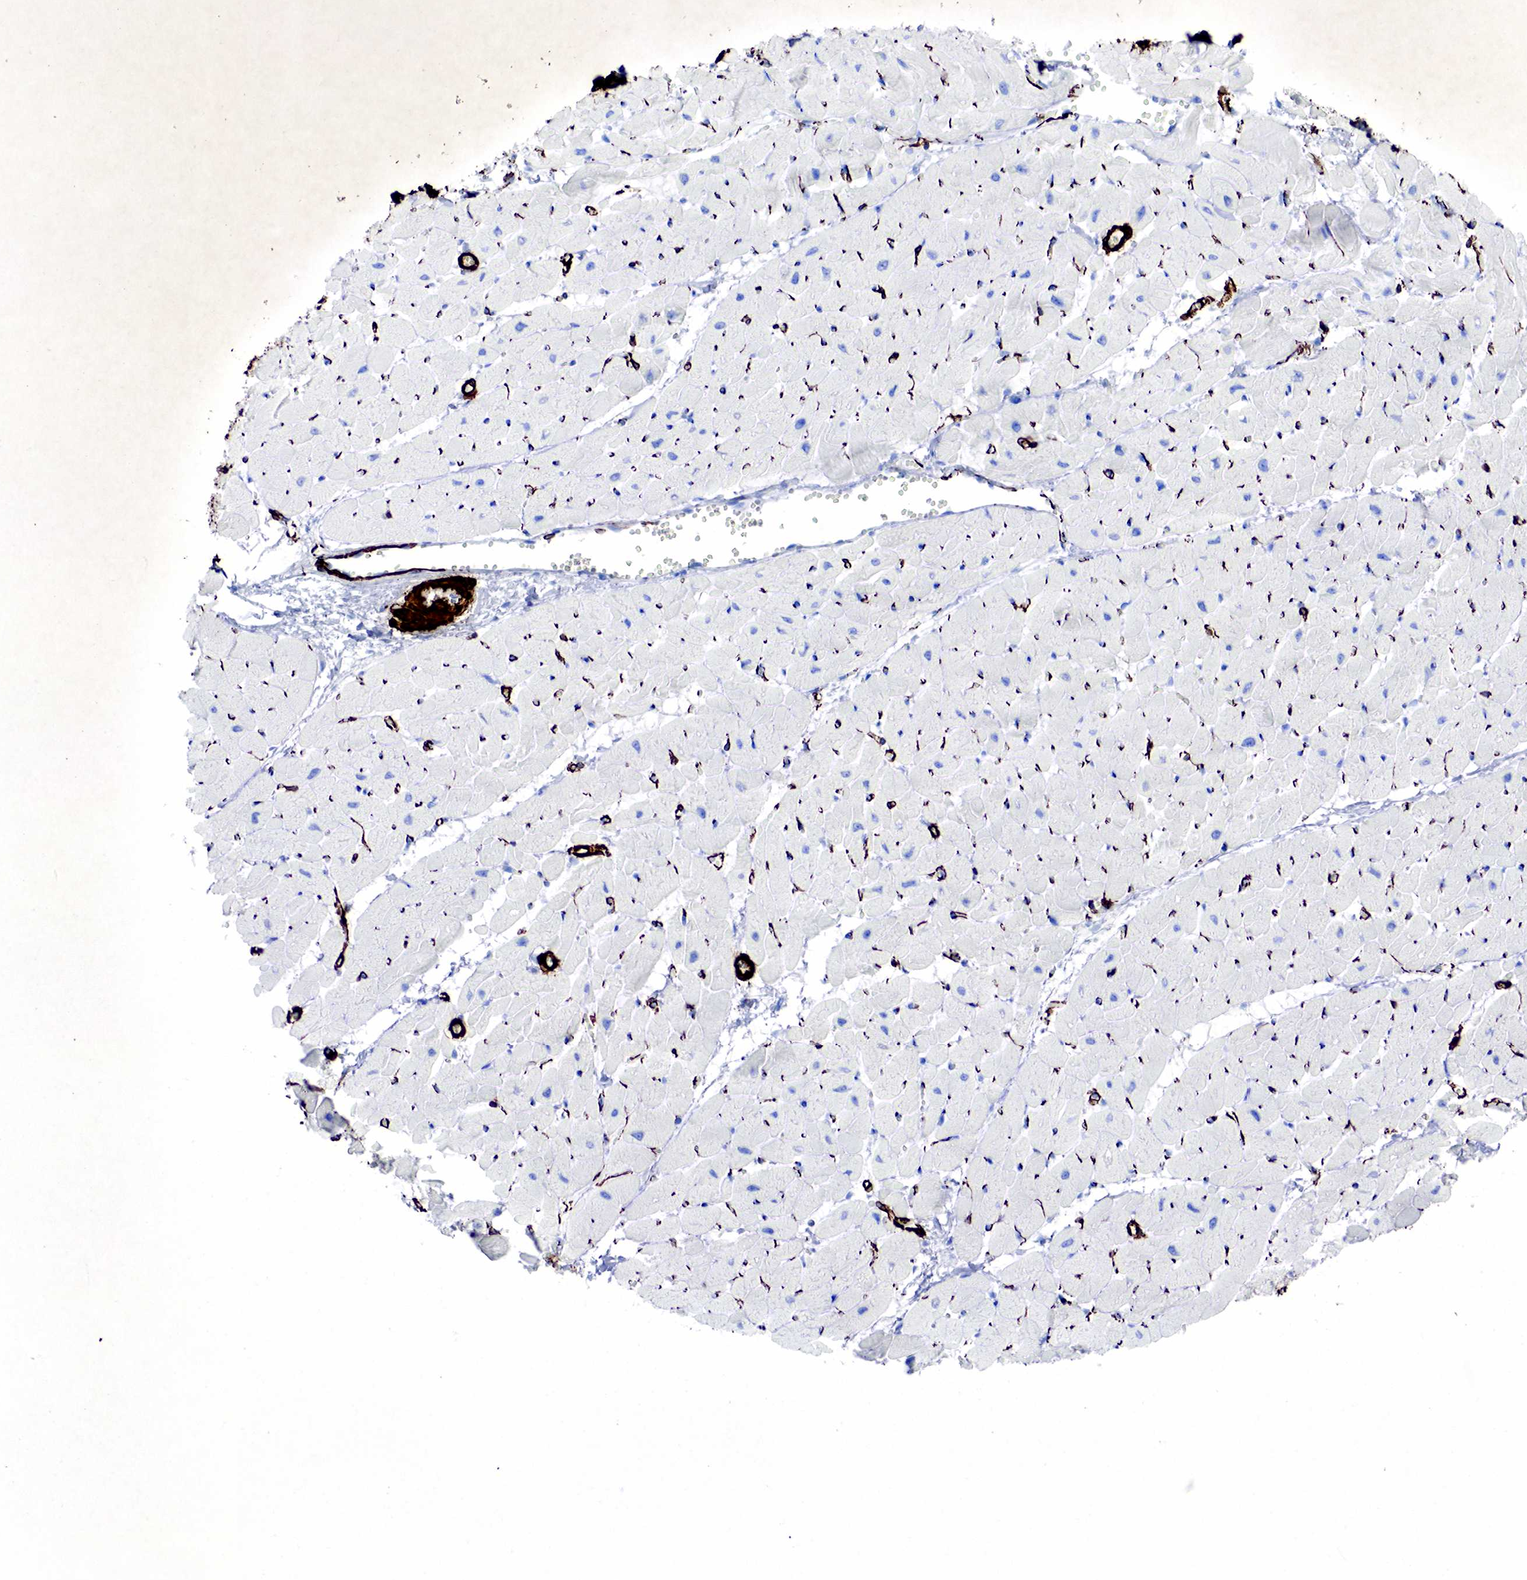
{"staining": {"intensity": "negative", "quantity": "none", "location": "none"}, "tissue": "heart muscle", "cell_type": "Cardiomyocytes", "image_type": "normal", "snomed": [{"axis": "morphology", "description": "Normal tissue, NOS"}, {"axis": "topography", "description": "Heart"}], "caption": "Cardiomyocytes show no significant protein staining in normal heart muscle.", "gene": "ACTA2", "patient": {"sex": "female", "age": 19}}